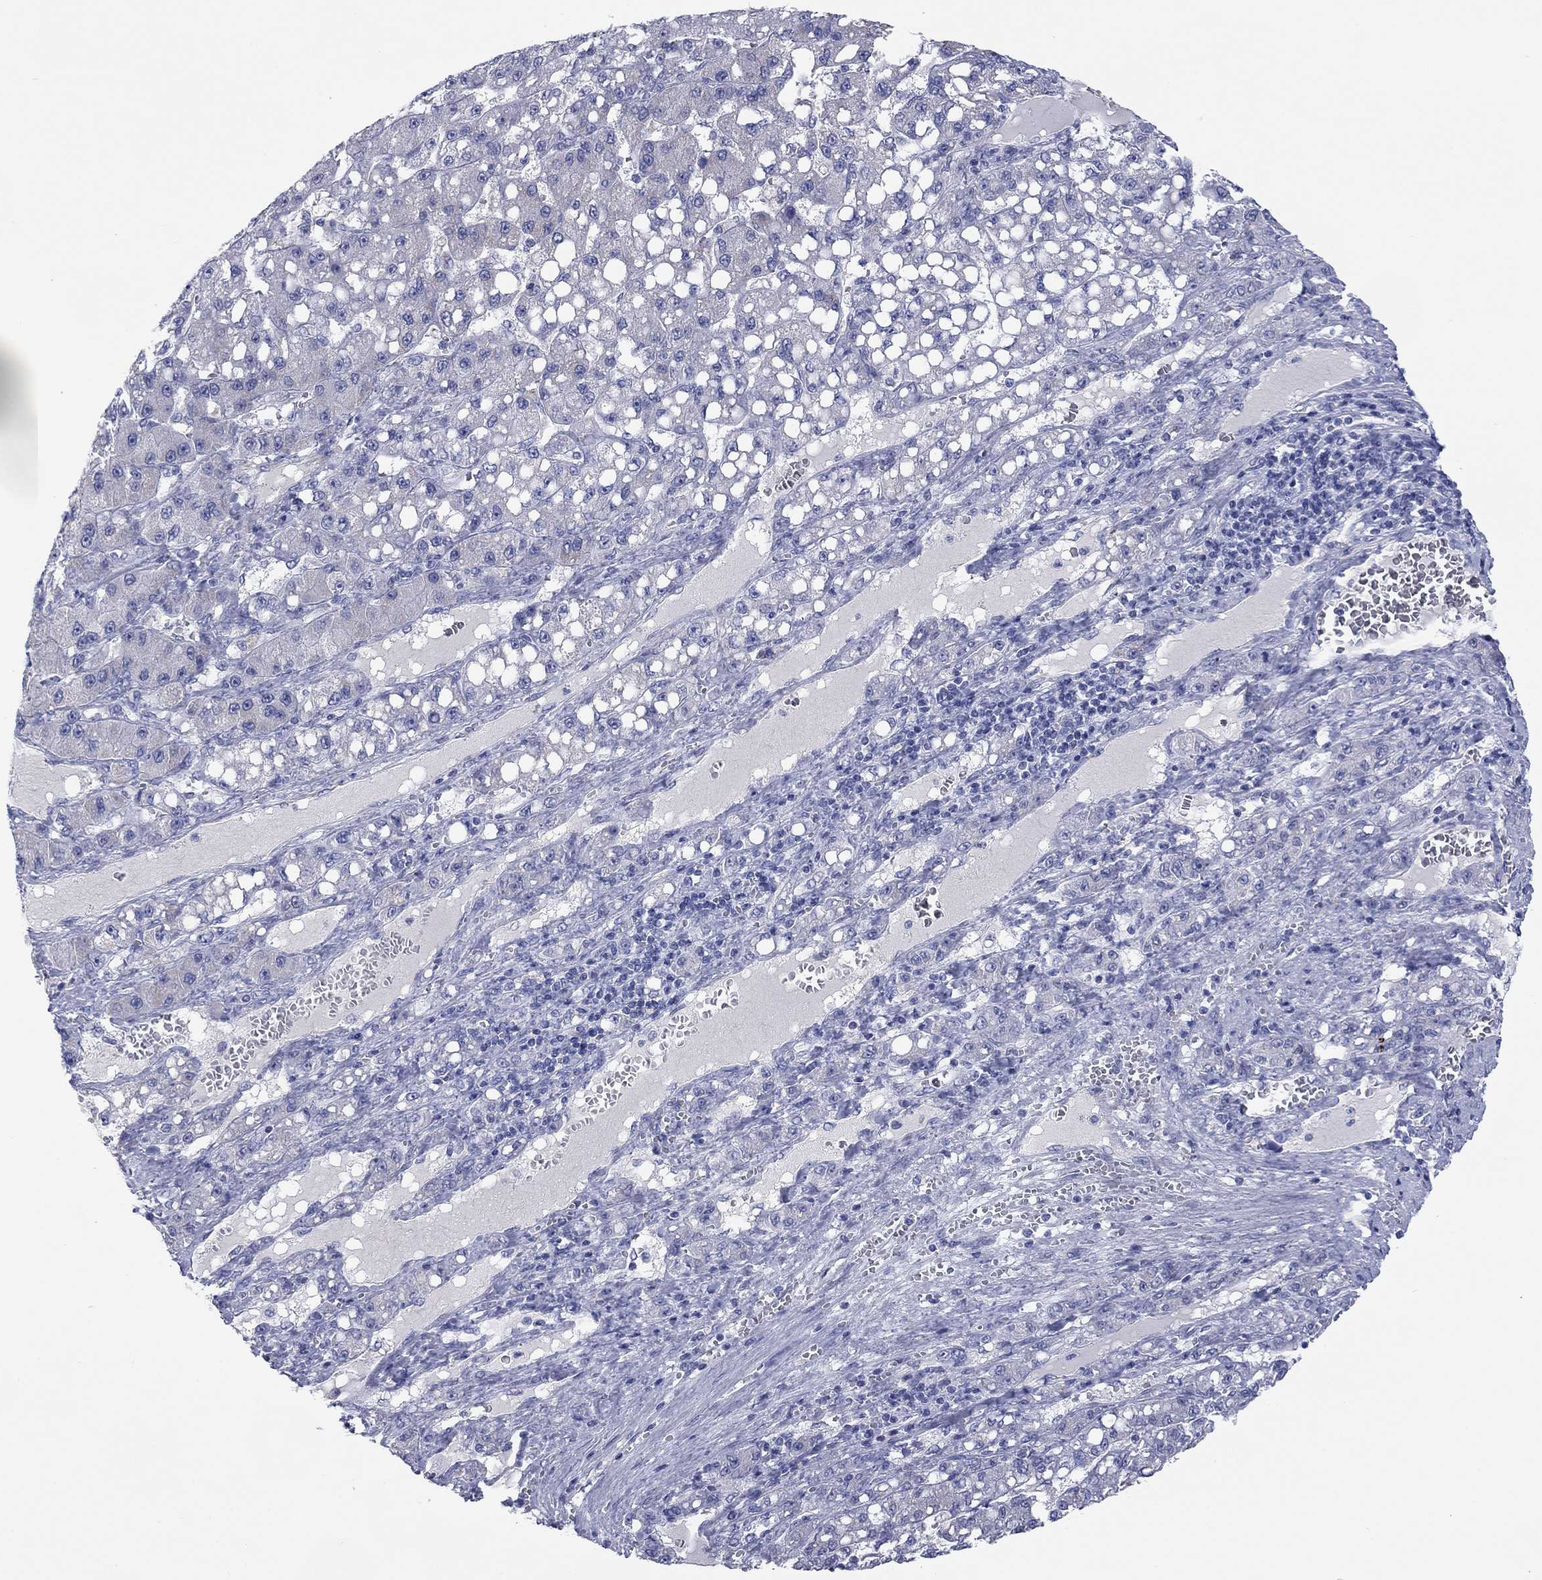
{"staining": {"intensity": "negative", "quantity": "none", "location": "none"}, "tissue": "liver cancer", "cell_type": "Tumor cells", "image_type": "cancer", "snomed": [{"axis": "morphology", "description": "Carcinoma, Hepatocellular, NOS"}, {"axis": "topography", "description": "Liver"}], "caption": "Protein analysis of liver hepatocellular carcinoma shows no significant expression in tumor cells.", "gene": "MGST3", "patient": {"sex": "female", "age": 65}}